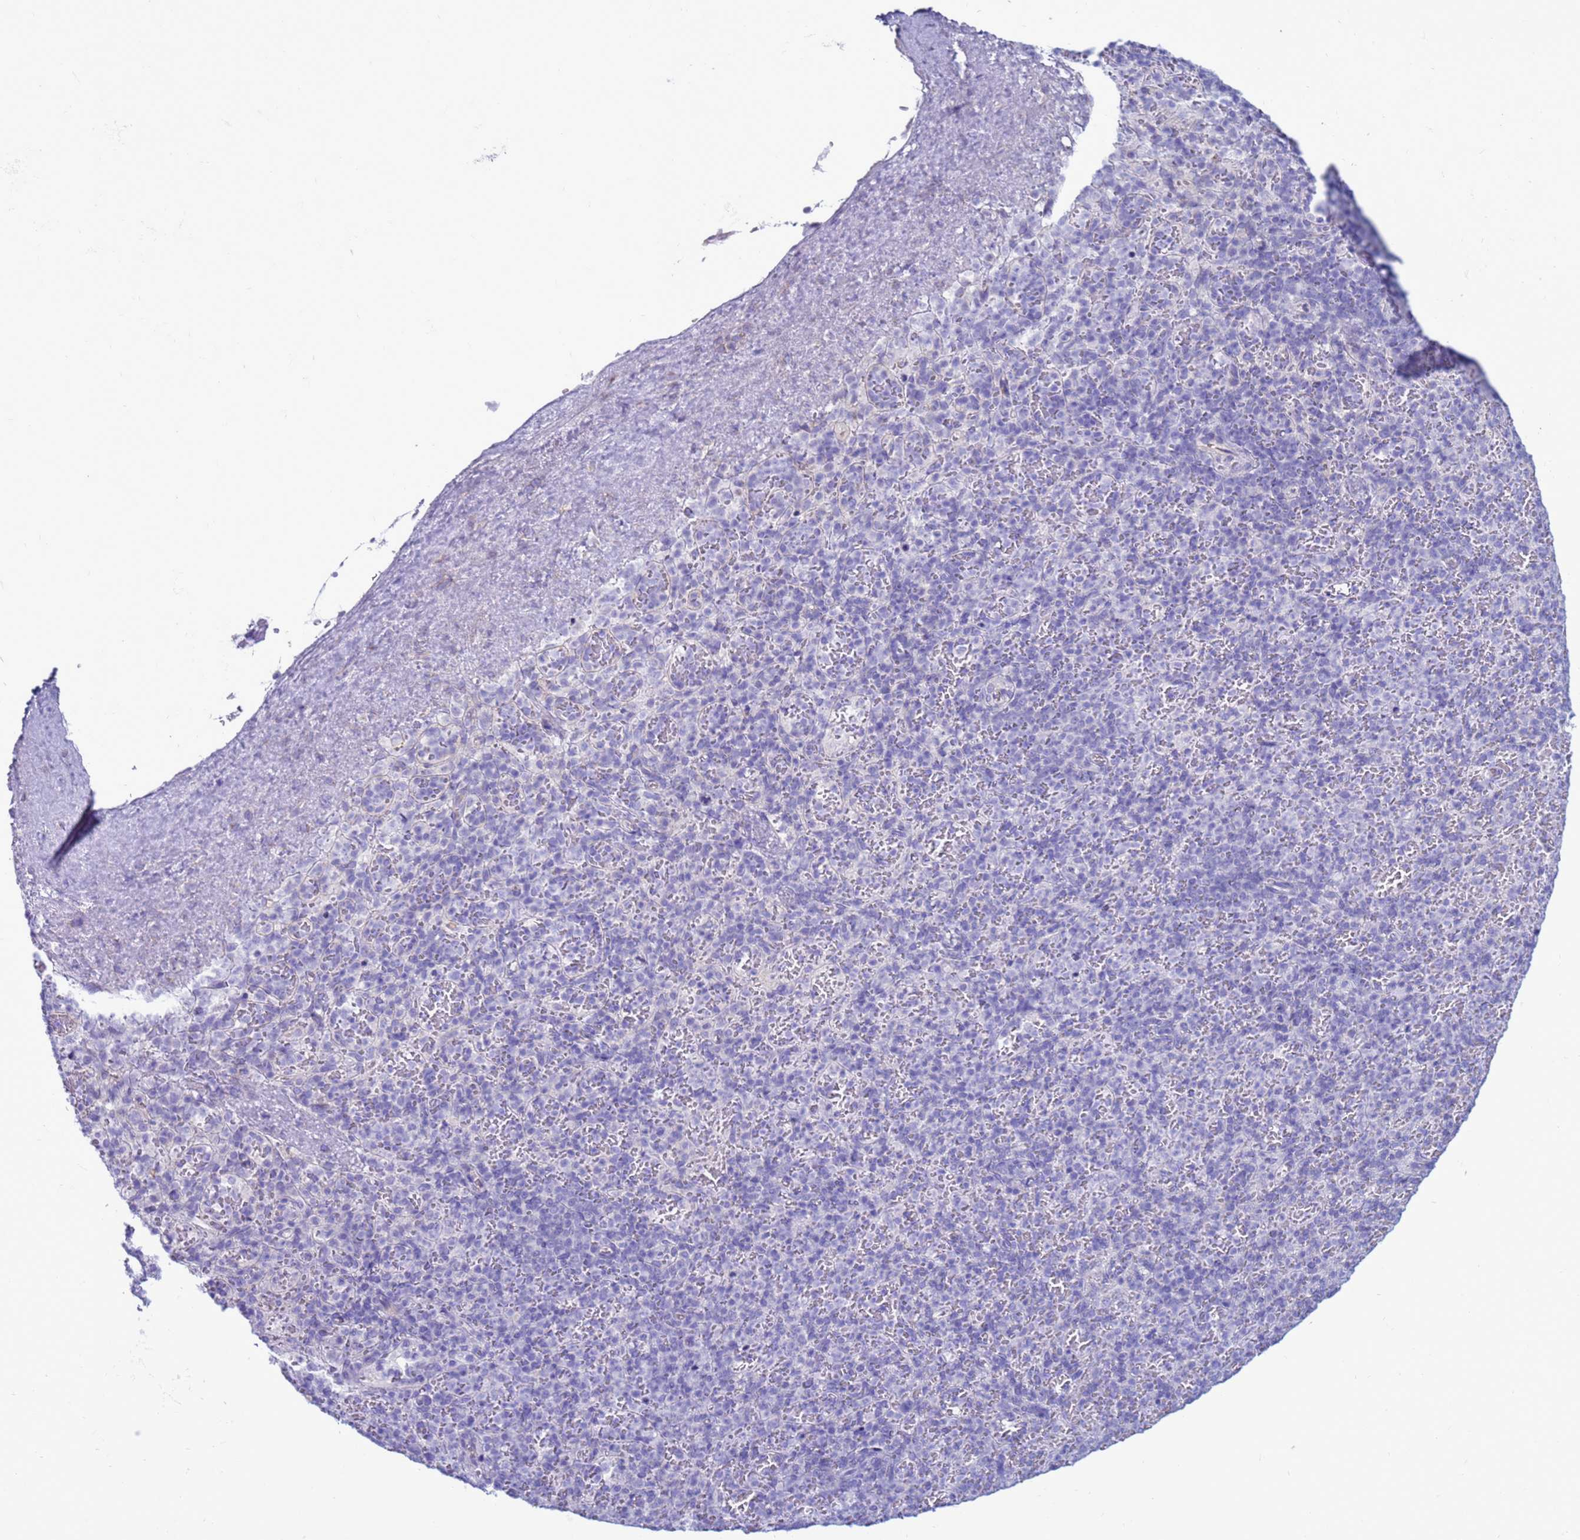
{"staining": {"intensity": "negative", "quantity": "none", "location": "none"}, "tissue": "spleen", "cell_type": "Cells in red pulp", "image_type": "normal", "snomed": [{"axis": "morphology", "description": "Normal tissue, NOS"}, {"axis": "topography", "description": "Spleen"}], "caption": "High power microscopy histopathology image of an immunohistochemistry photomicrograph of unremarkable spleen, revealing no significant staining in cells in red pulp.", "gene": "CST1", "patient": {"sex": "female", "age": 74}}